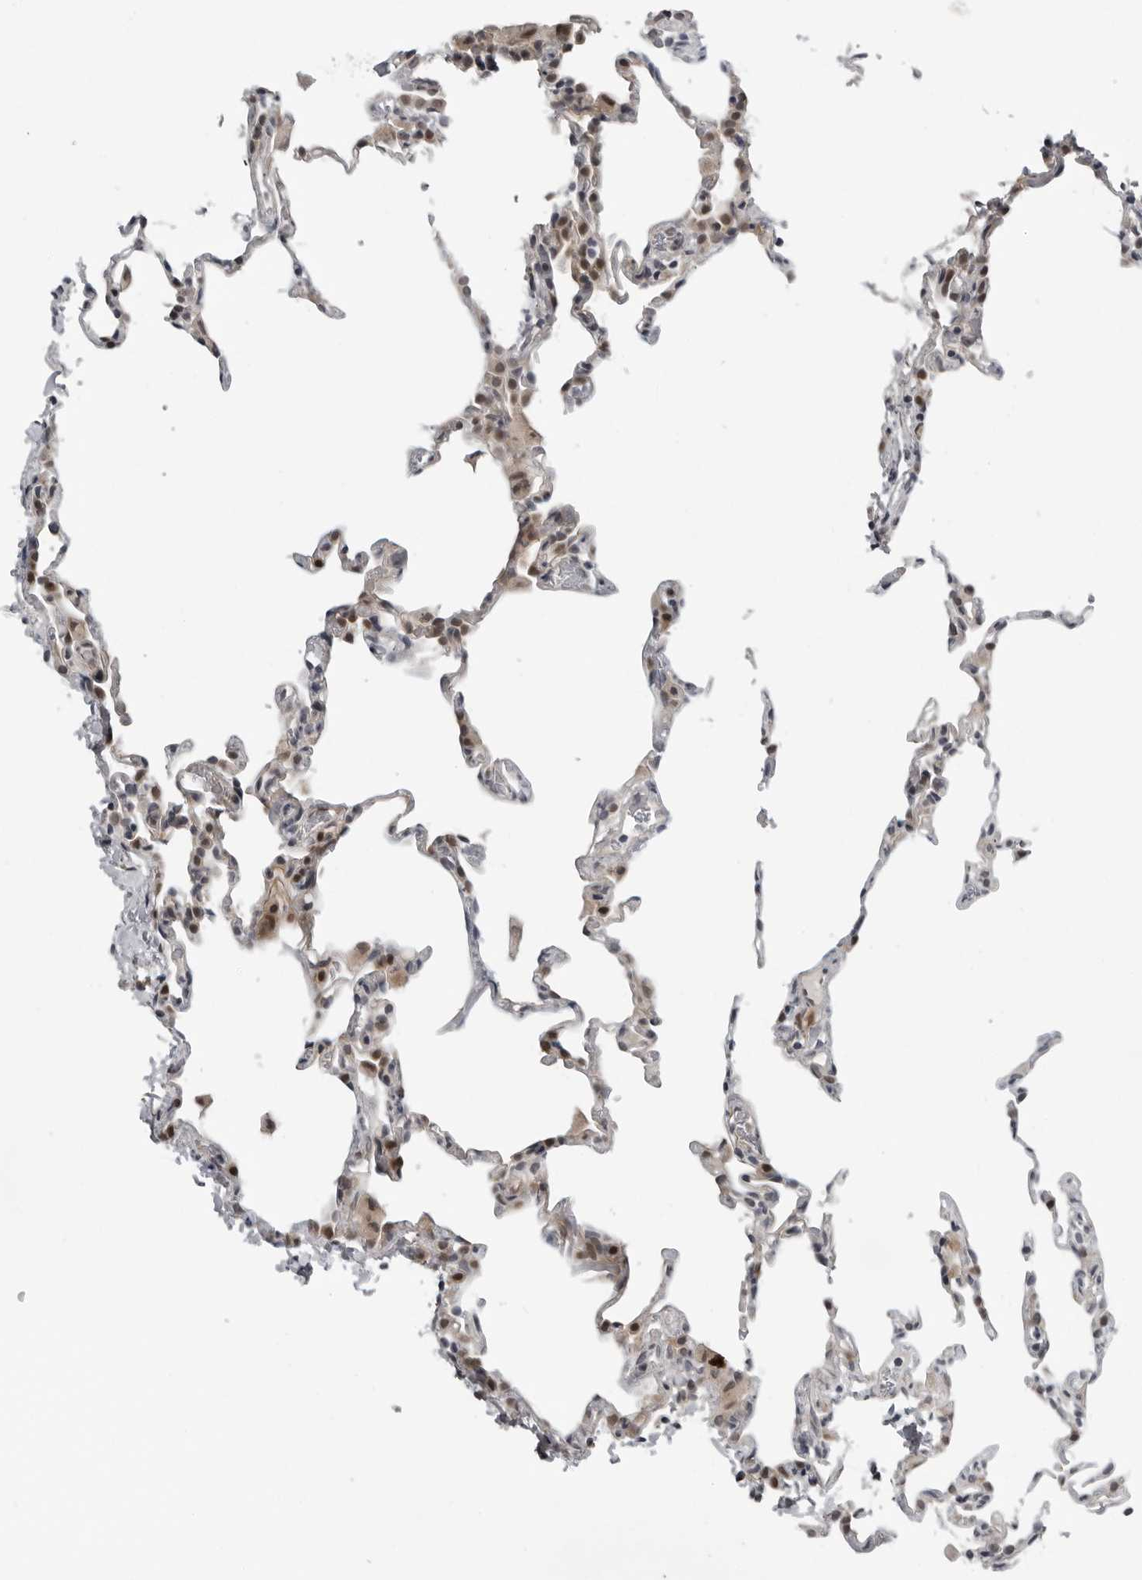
{"staining": {"intensity": "moderate", "quantity": "<25%", "location": "nuclear"}, "tissue": "lung", "cell_type": "Alveolar cells", "image_type": "normal", "snomed": [{"axis": "morphology", "description": "Normal tissue, NOS"}, {"axis": "topography", "description": "Lung"}], "caption": "Moderate nuclear protein staining is present in about <25% of alveolar cells in lung.", "gene": "ALPK2", "patient": {"sex": "male", "age": 20}}